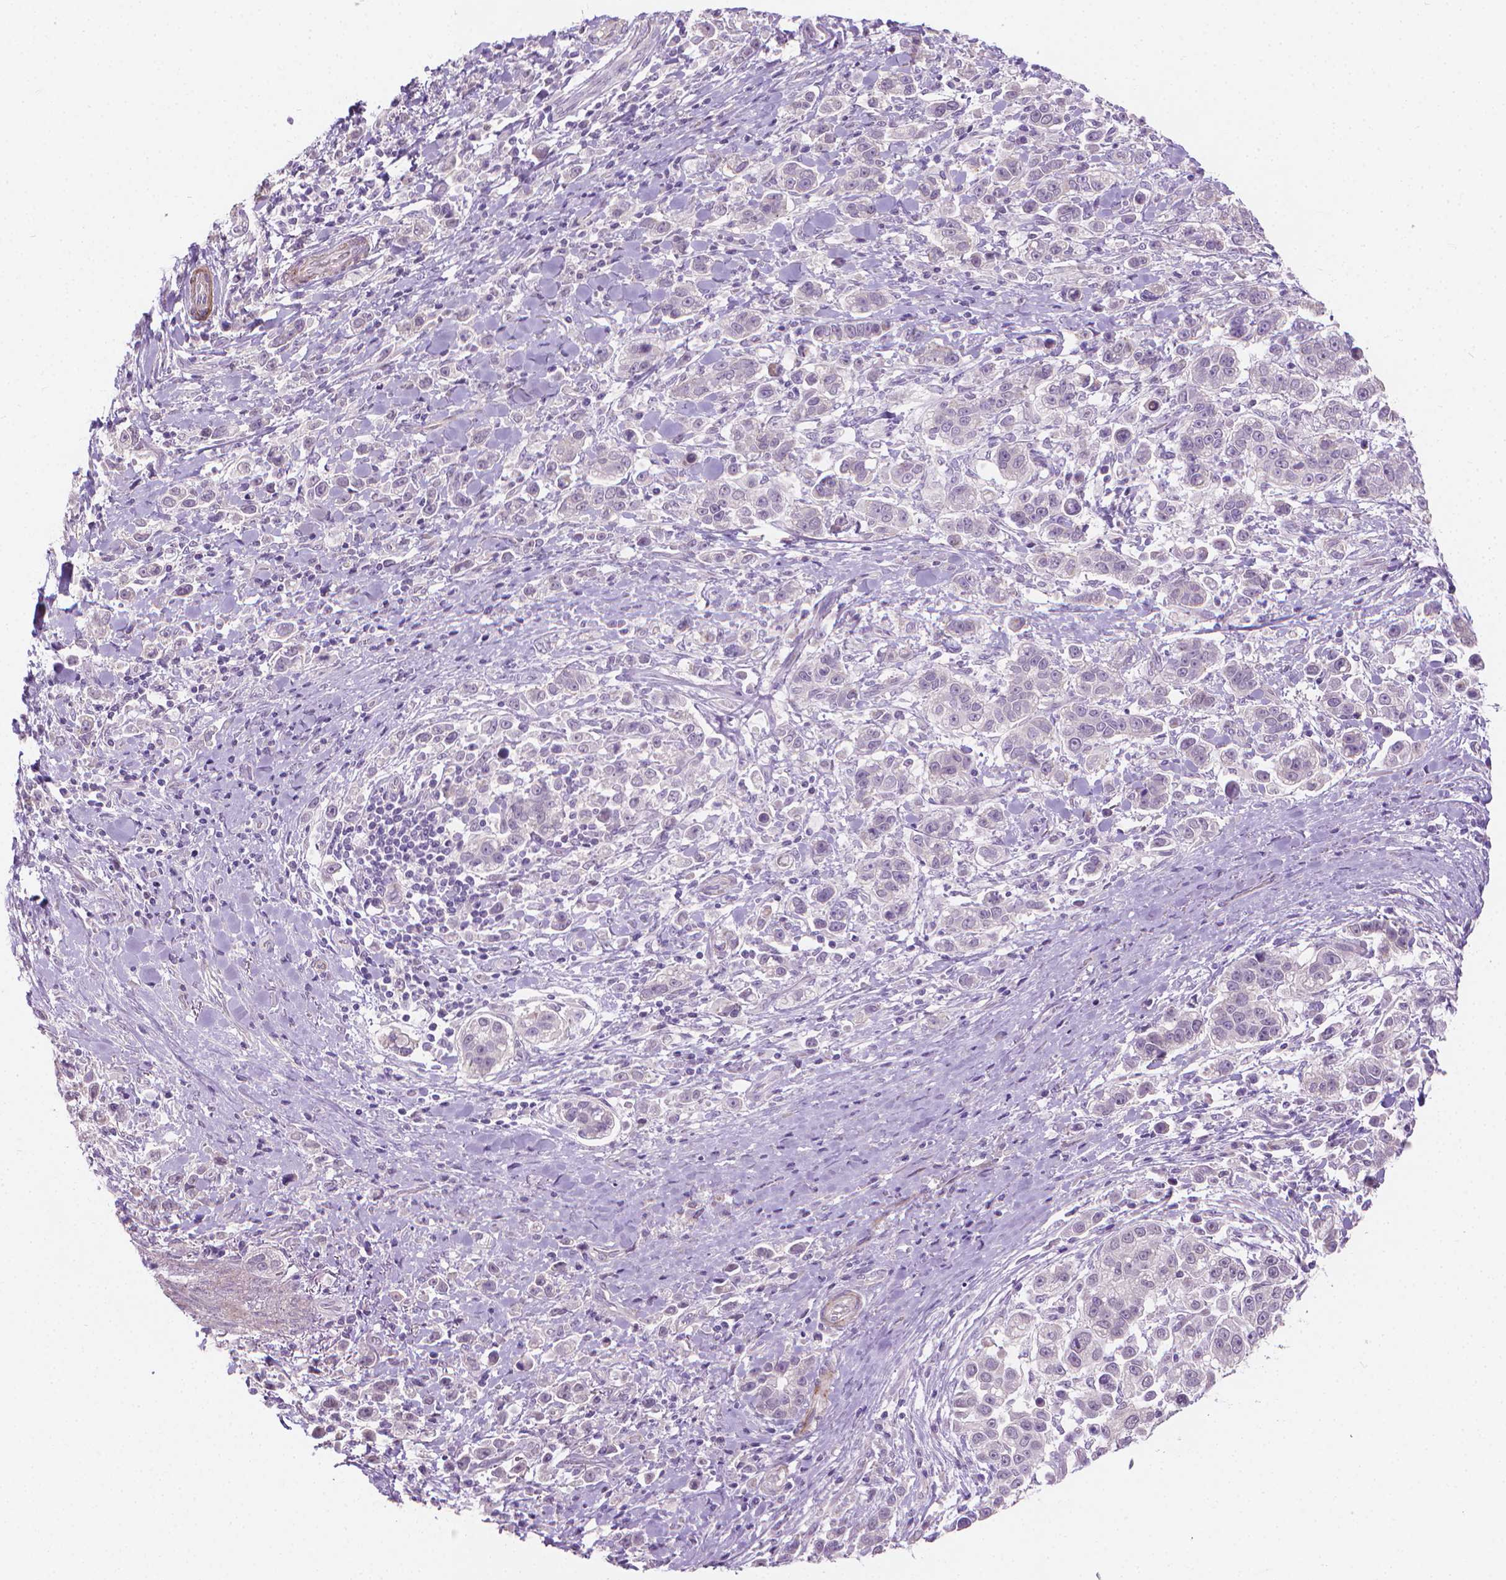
{"staining": {"intensity": "negative", "quantity": "none", "location": "none"}, "tissue": "stomach cancer", "cell_type": "Tumor cells", "image_type": "cancer", "snomed": [{"axis": "morphology", "description": "Adenocarcinoma, NOS"}, {"axis": "topography", "description": "Stomach"}], "caption": "Tumor cells are negative for brown protein staining in stomach cancer (adenocarcinoma).", "gene": "GSDMA", "patient": {"sex": "male", "age": 93}}